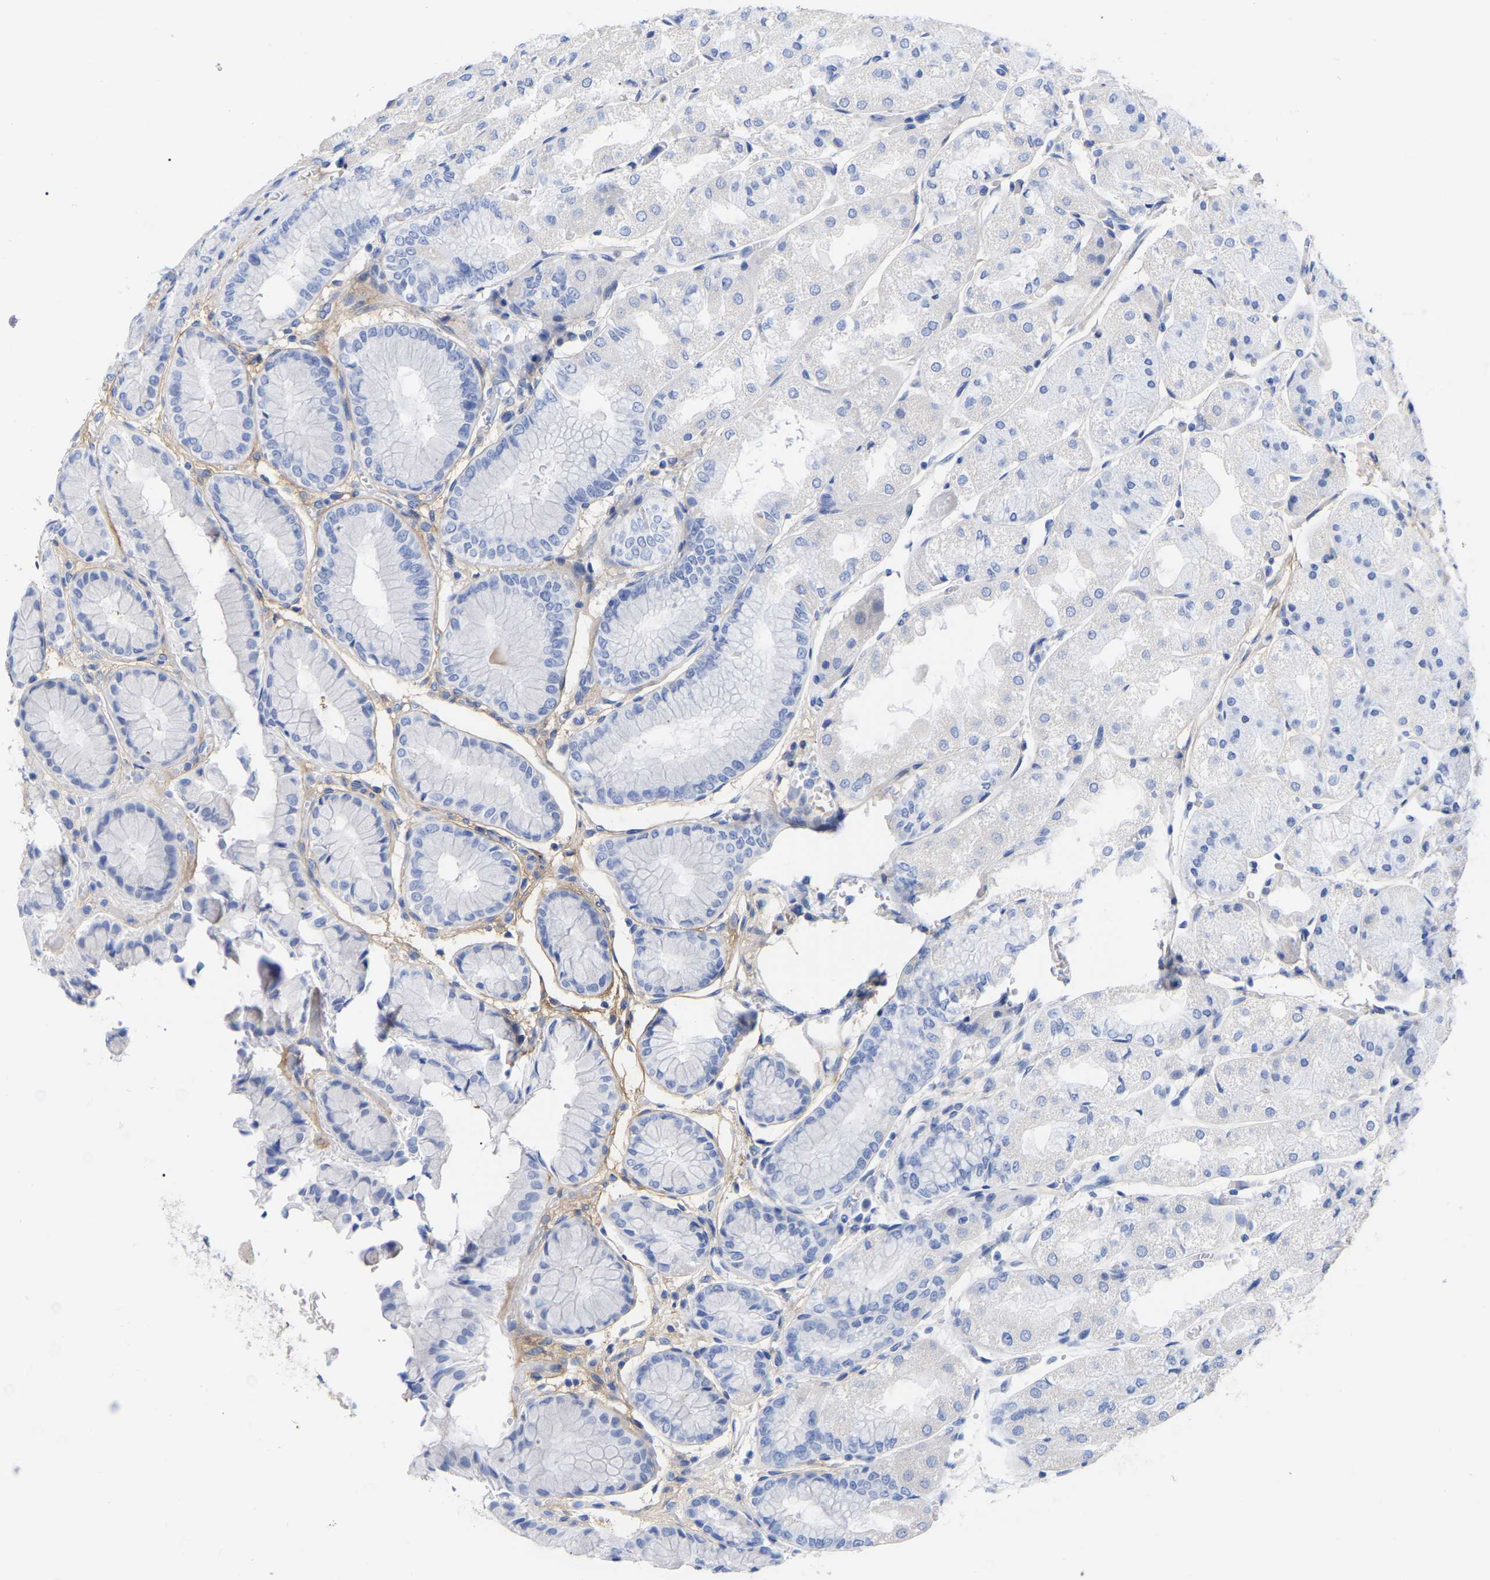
{"staining": {"intensity": "negative", "quantity": "none", "location": "none"}, "tissue": "stomach", "cell_type": "Glandular cells", "image_type": "normal", "snomed": [{"axis": "morphology", "description": "Normal tissue, NOS"}, {"axis": "topography", "description": "Stomach, upper"}], "caption": "Protein analysis of benign stomach reveals no significant expression in glandular cells.", "gene": "HAPLN1", "patient": {"sex": "male", "age": 72}}